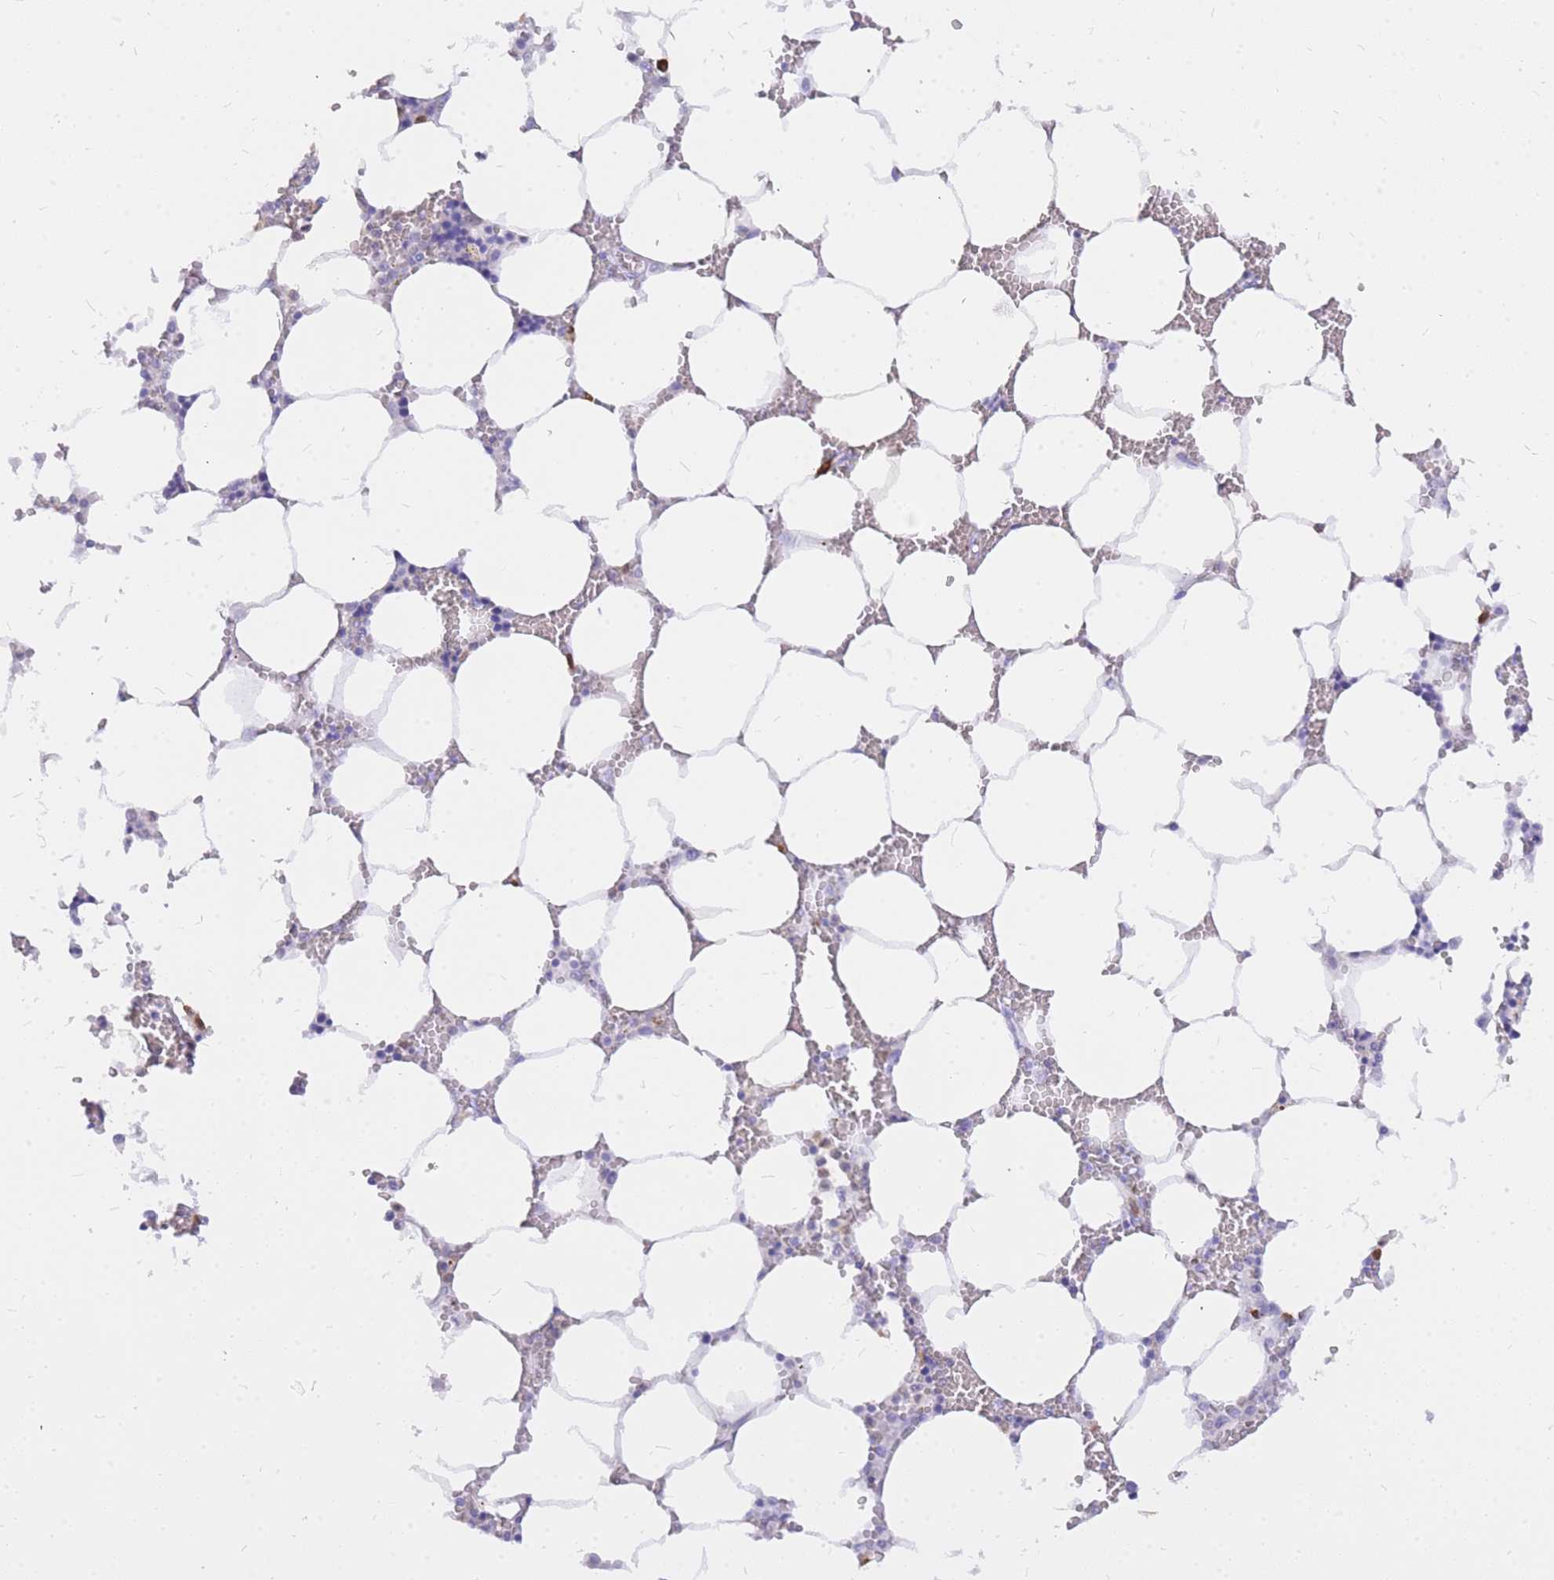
{"staining": {"intensity": "negative", "quantity": "none", "location": "none"}, "tissue": "bone marrow", "cell_type": "Hematopoietic cells", "image_type": "normal", "snomed": [{"axis": "morphology", "description": "Normal tissue, NOS"}, {"axis": "topography", "description": "Bone marrow"}], "caption": "High power microscopy histopathology image of an immunohistochemistry photomicrograph of benign bone marrow, revealing no significant staining in hematopoietic cells.", "gene": "HERC1", "patient": {"sex": "male", "age": 64}}